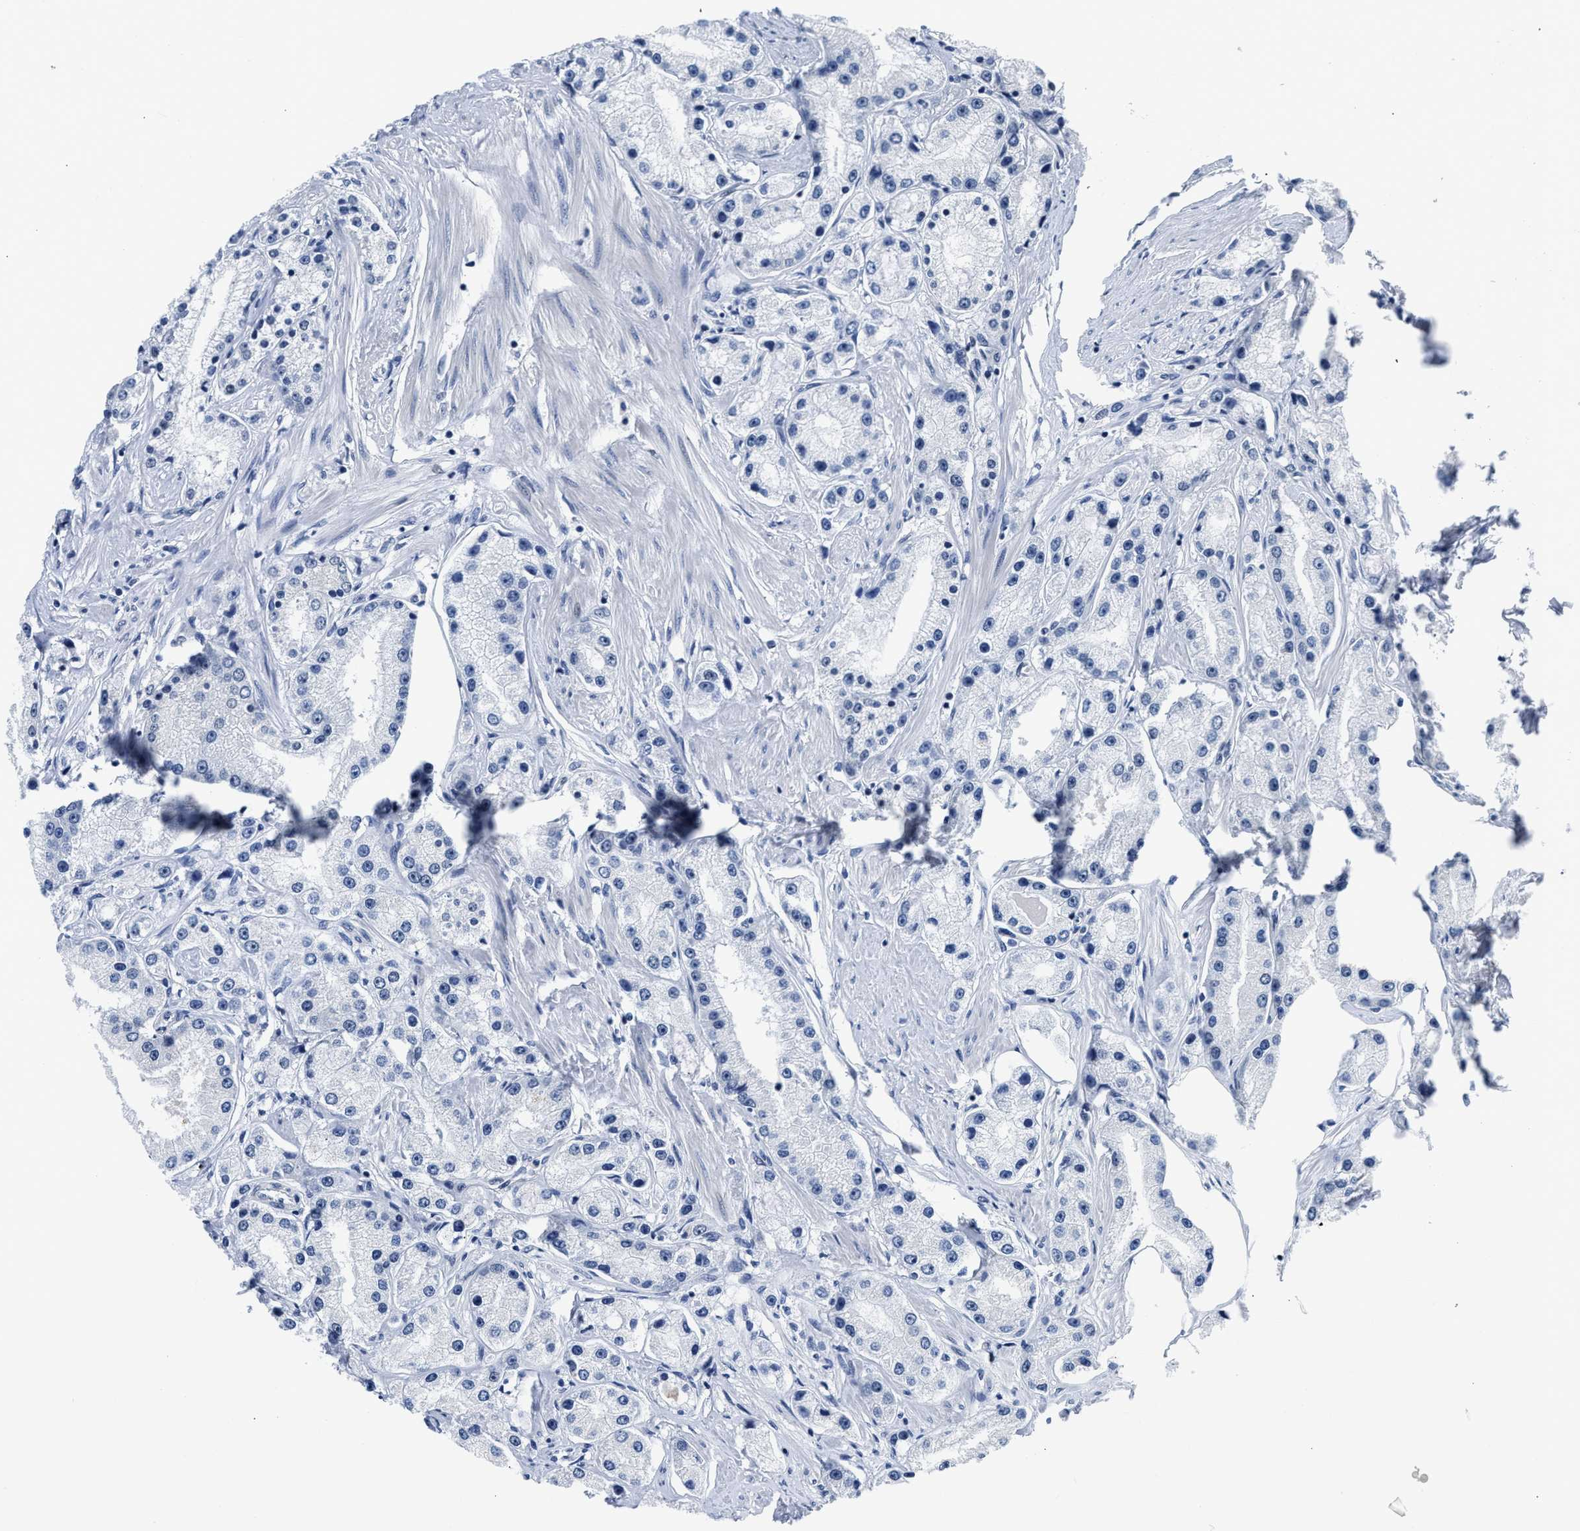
{"staining": {"intensity": "negative", "quantity": "none", "location": "none"}, "tissue": "prostate cancer", "cell_type": "Tumor cells", "image_type": "cancer", "snomed": [{"axis": "morphology", "description": "Adenocarcinoma, Low grade"}, {"axis": "topography", "description": "Prostate"}], "caption": "Immunohistochemical staining of human adenocarcinoma (low-grade) (prostate) exhibits no significant expression in tumor cells.", "gene": "SMAD4", "patient": {"sex": "male", "age": 63}}